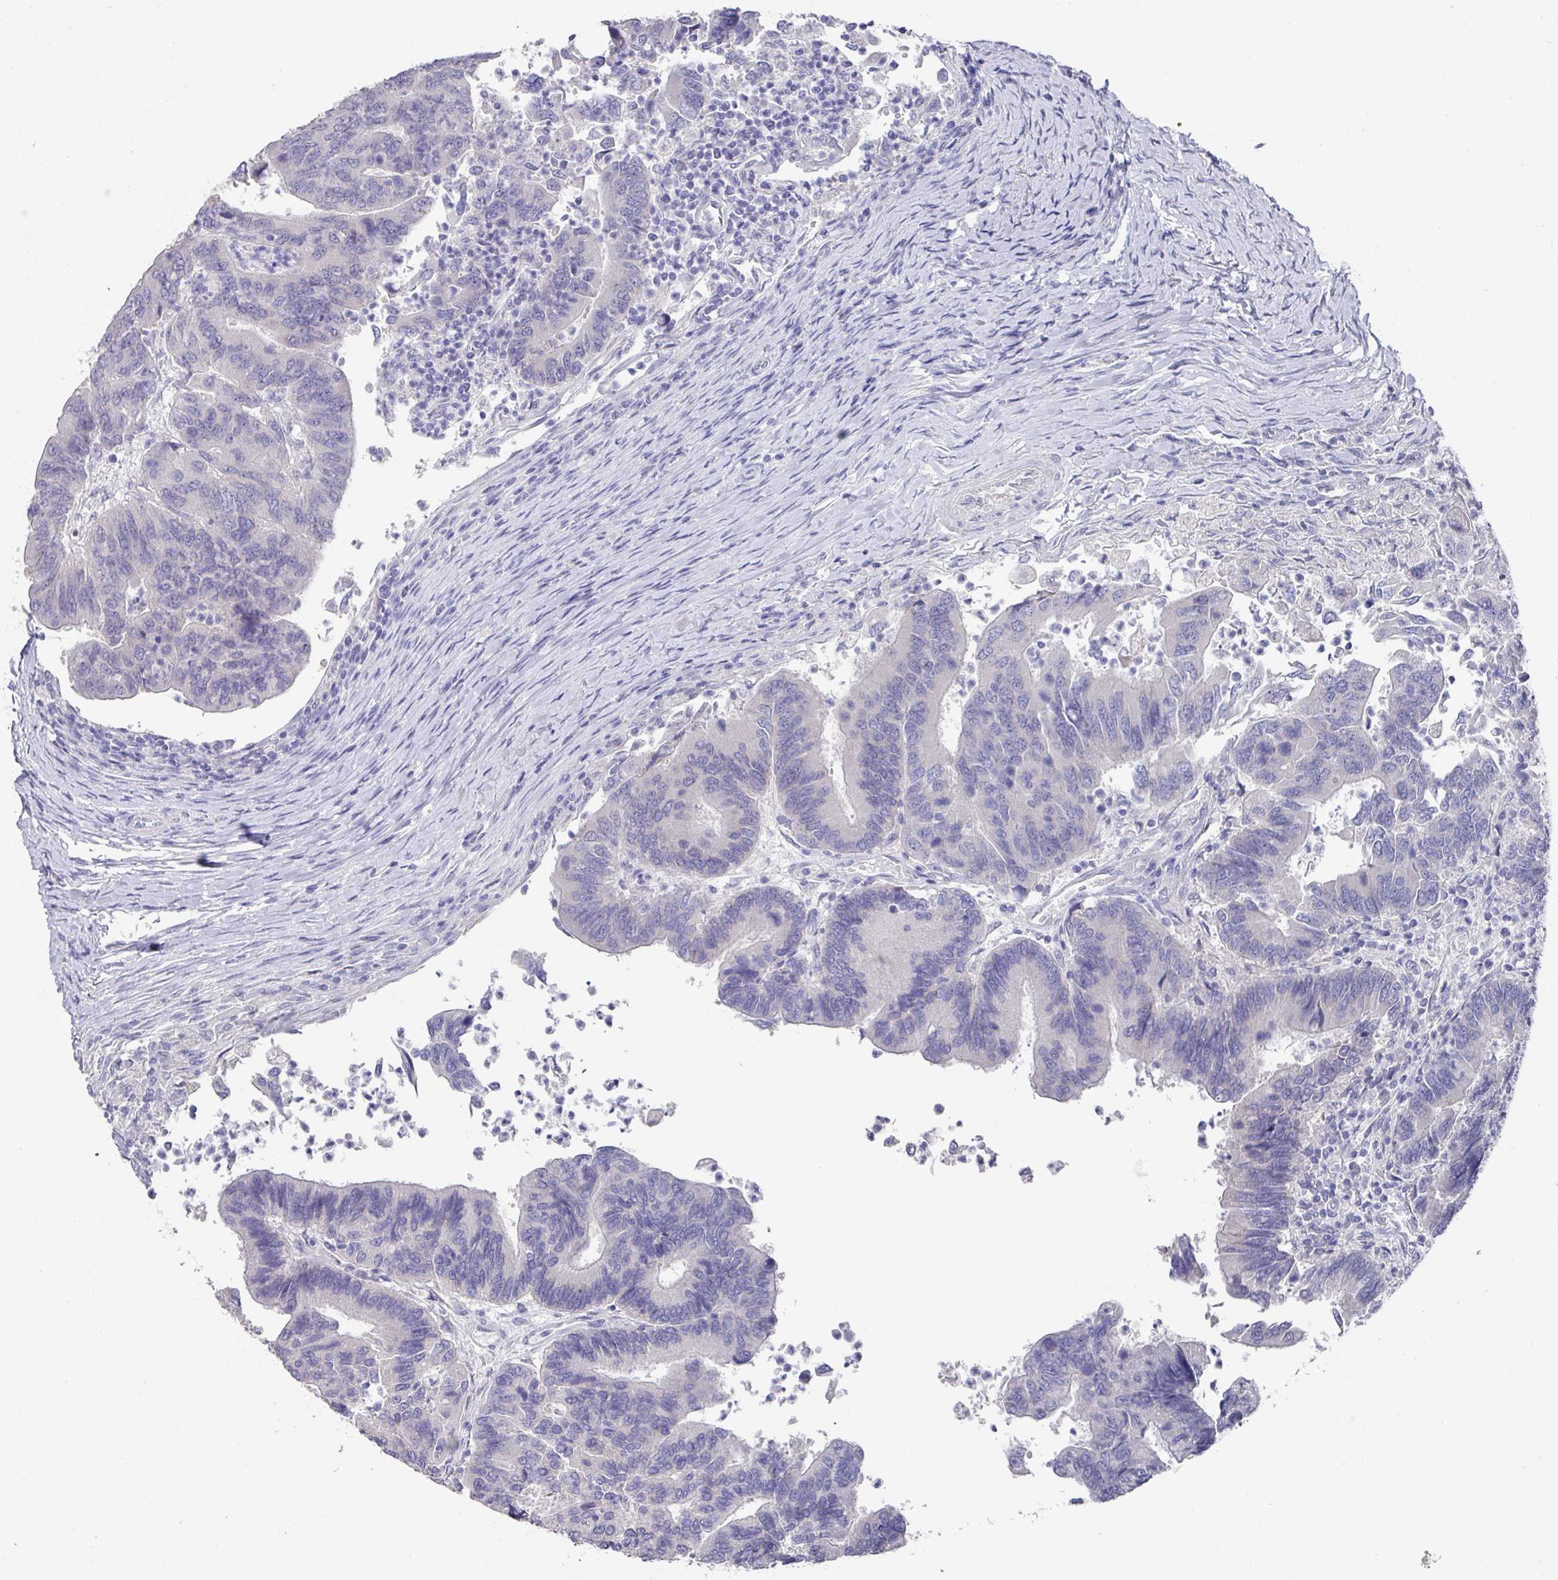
{"staining": {"intensity": "negative", "quantity": "none", "location": "none"}, "tissue": "colorectal cancer", "cell_type": "Tumor cells", "image_type": "cancer", "snomed": [{"axis": "morphology", "description": "Adenocarcinoma, NOS"}, {"axis": "topography", "description": "Colon"}], "caption": "Immunohistochemical staining of human colorectal cancer (adenocarcinoma) shows no significant positivity in tumor cells.", "gene": "DAZL", "patient": {"sex": "female", "age": 67}}